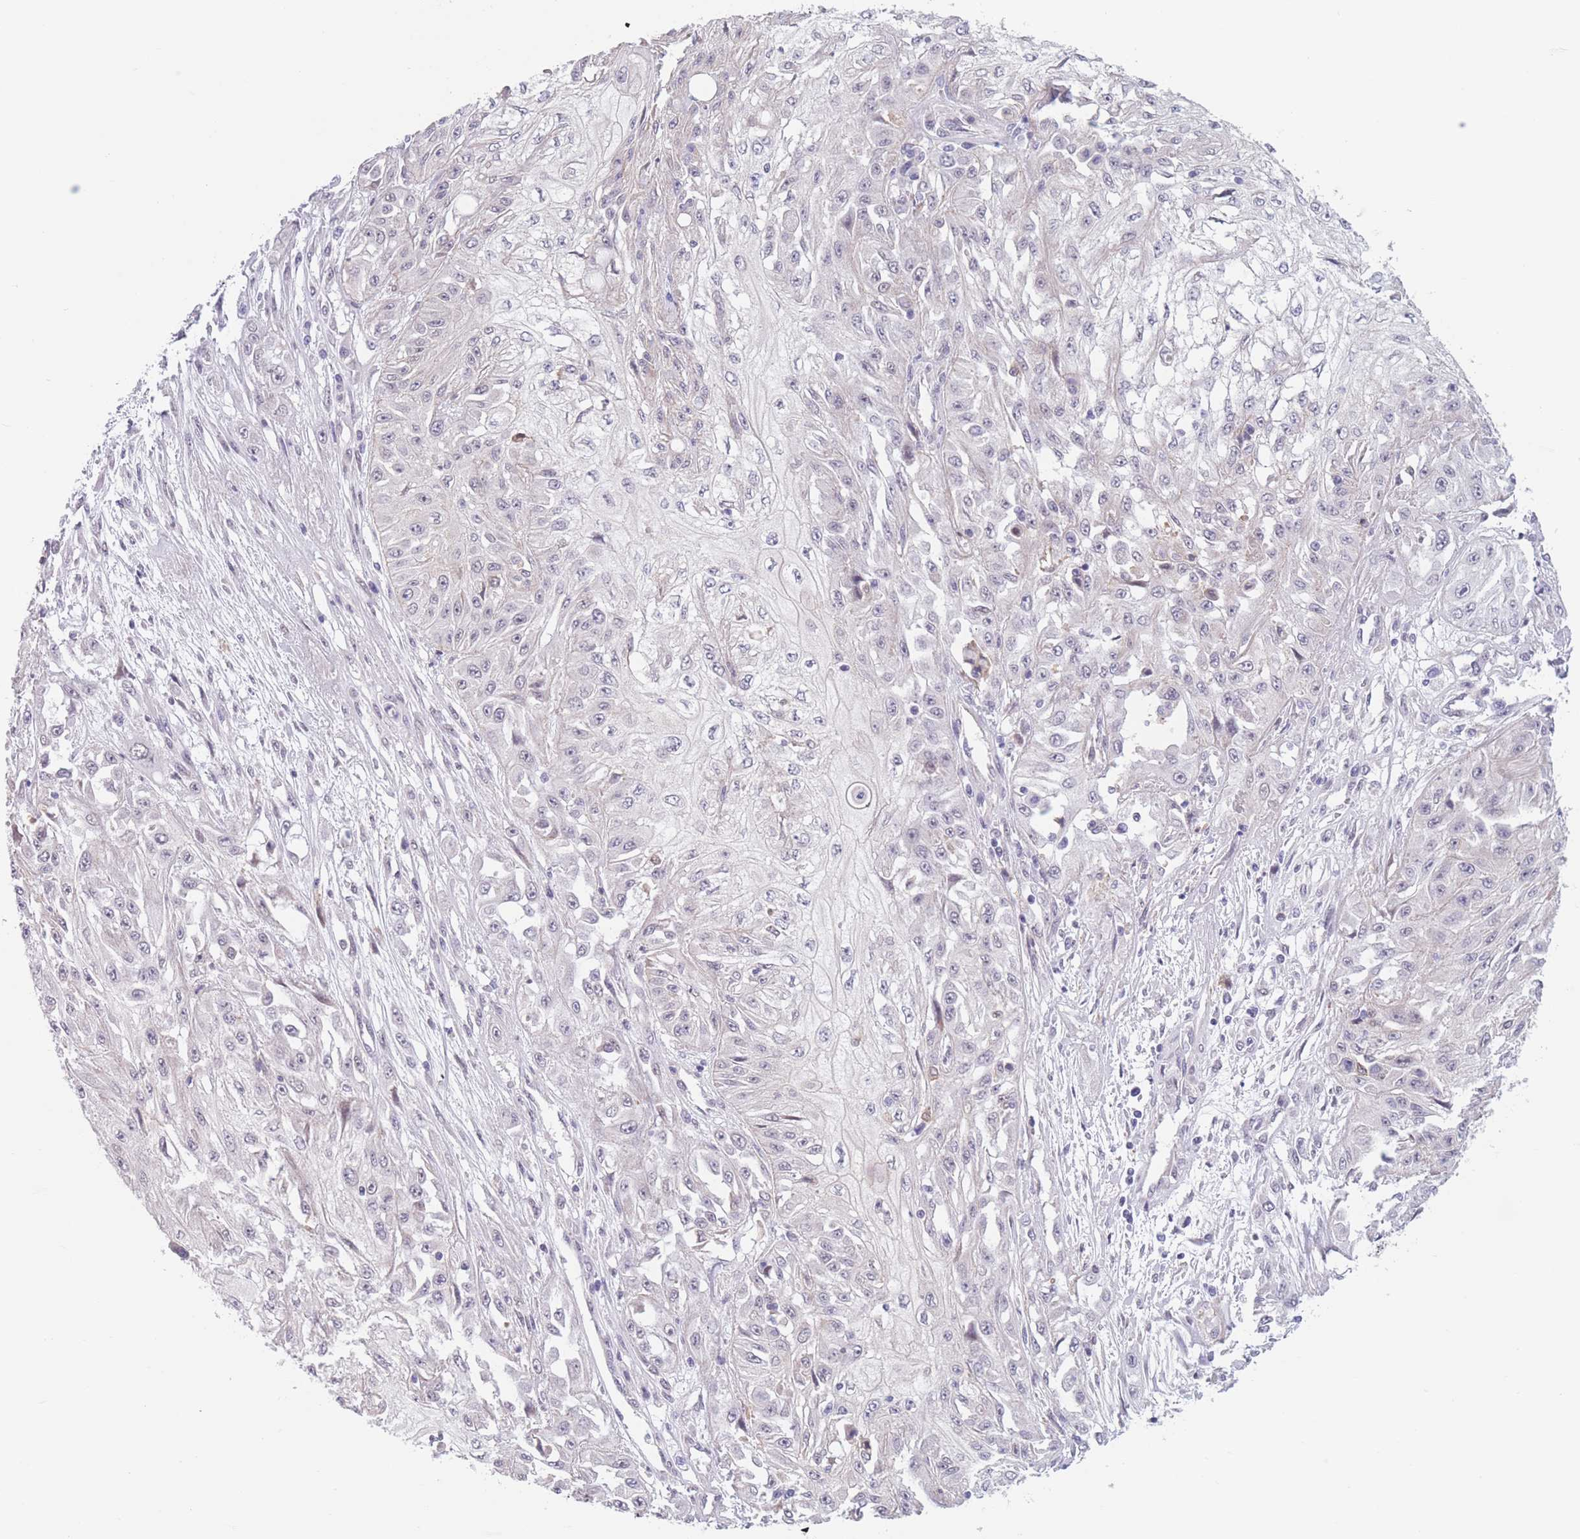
{"staining": {"intensity": "negative", "quantity": "none", "location": "none"}, "tissue": "skin cancer", "cell_type": "Tumor cells", "image_type": "cancer", "snomed": [{"axis": "morphology", "description": "Squamous cell carcinoma, NOS"}, {"axis": "morphology", "description": "Squamous cell carcinoma, metastatic, NOS"}, {"axis": "topography", "description": "Skin"}, {"axis": "topography", "description": "Lymph node"}], "caption": "Tumor cells show no significant expression in skin cancer.", "gene": "PODXL", "patient": {"sex": "male", "age": 75}}